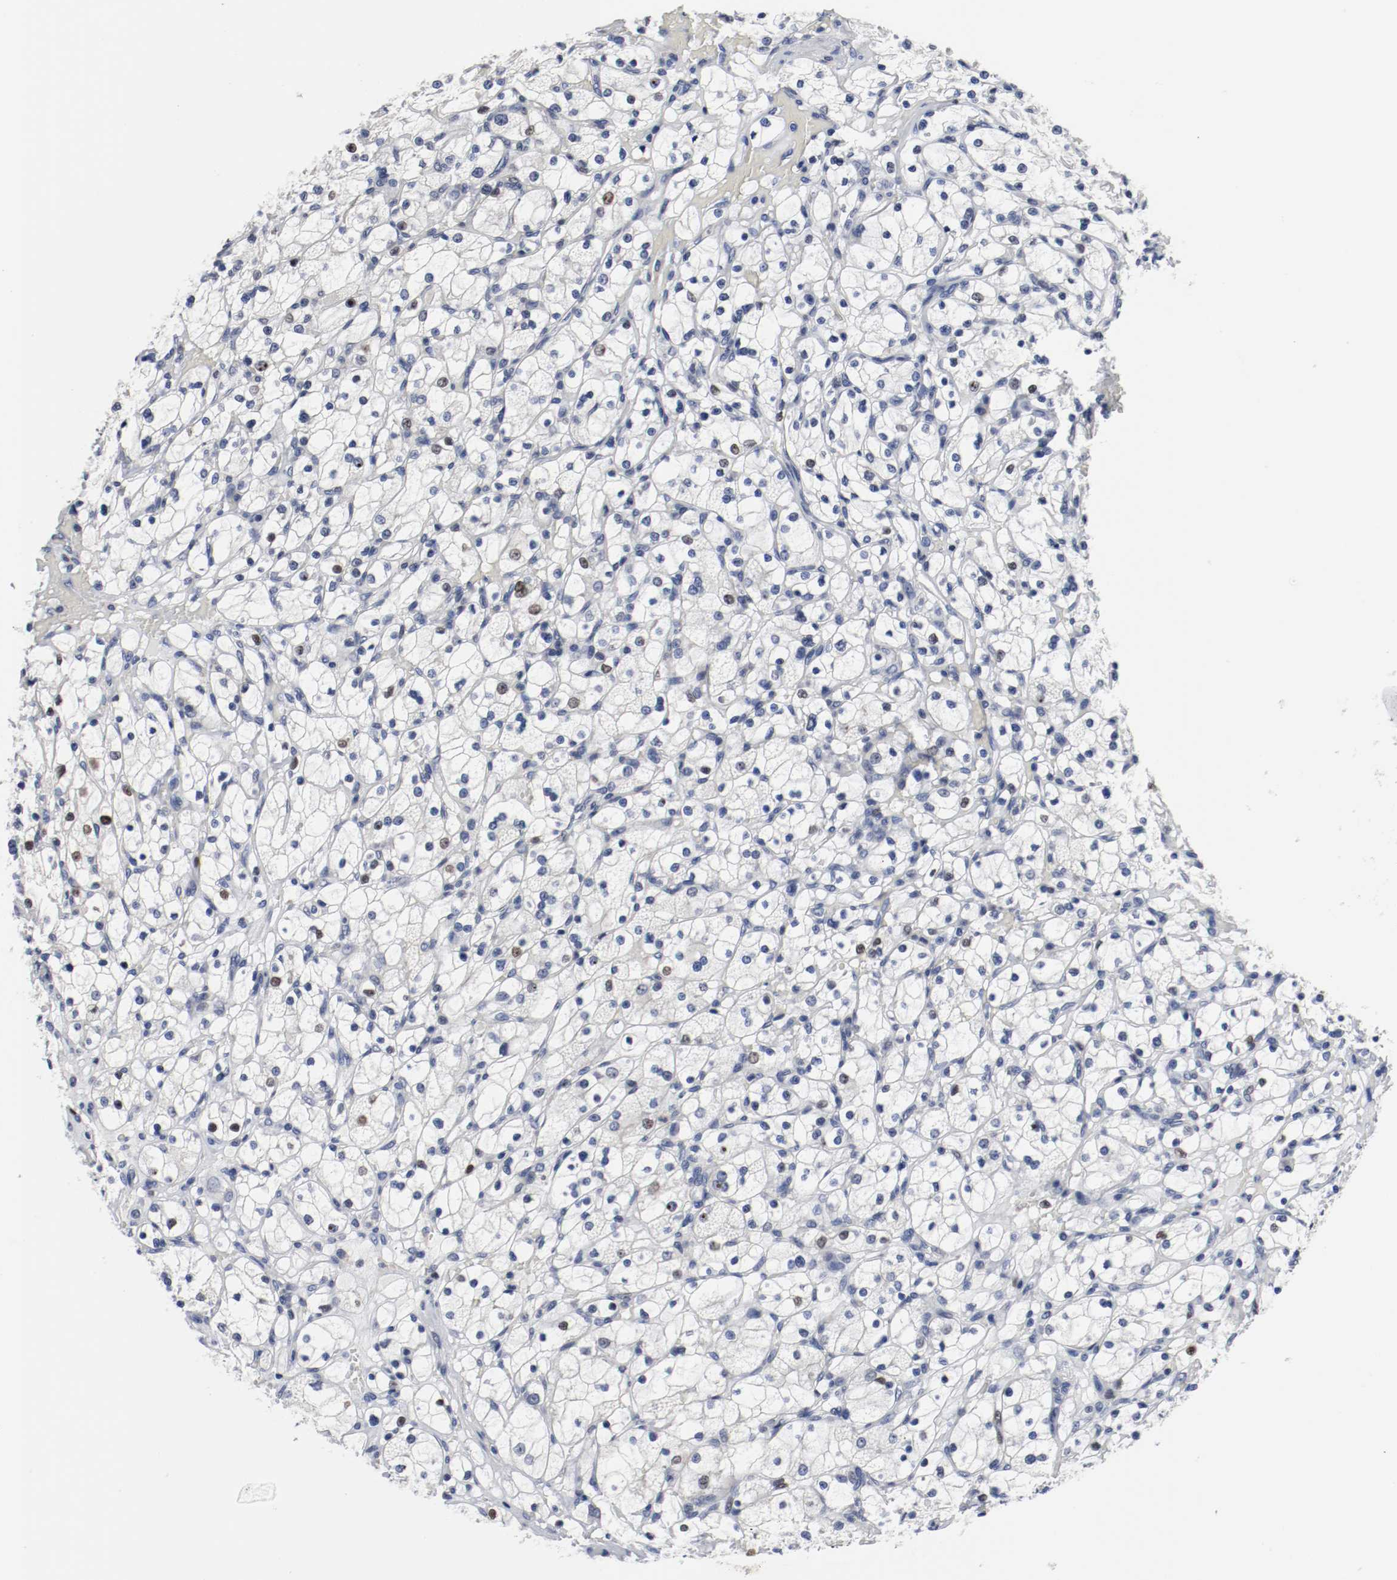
{"staining": {"intensity": "weak", "quantity": "<25%", "location": "nuclear"}, "tissue": "renal cancer", "cell_type": "Tumor cells", "image_type": "cancer", "snomed": [{"axis": "morphology", "description": "Adenocarcinoma, NOS"}, {"axis": "topography", "description": "Kidney"}], "caption": "Immunohistochemistry (IHC) histopathology image of neoplastic tissue: human renal adenocarcinoma stained with DAB (3,3'-diaminobenzidine) shows no significant protein positivity in tumor cells. (Brightfield microscopy of DAB immunohistochemistry (IHC) at high magnification).", "gene": "MCM6", "patient": {"sex": "female", "age": 83}}